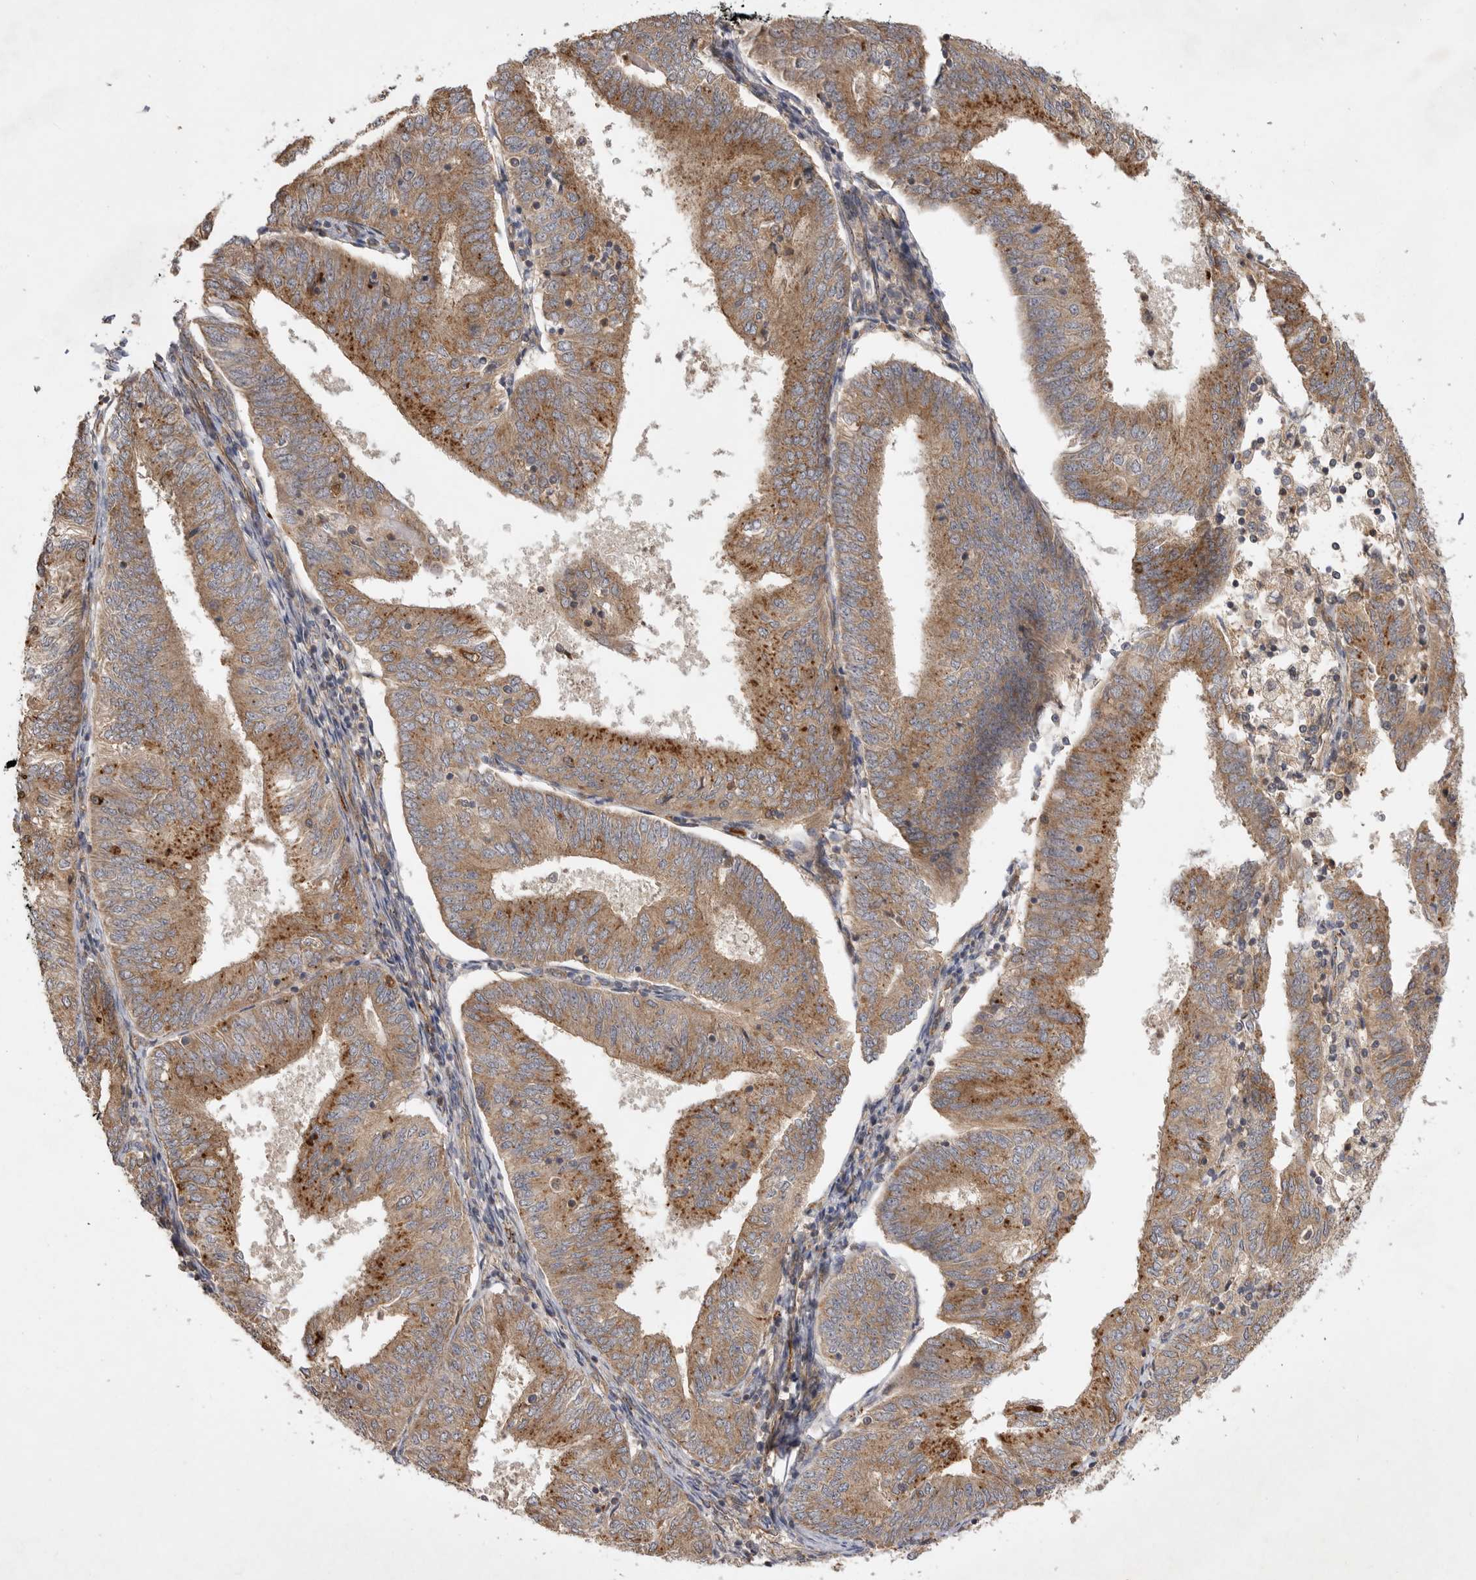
{"staining": {"intensity": "moderate", "quantity": ">75%", "location": "cytoplasmic/membranous"}, "tissue": "endometrial cancer", "cell_type": "Tumor cells", "image_type": "cancer", "snomed": [{"axis": "morphology", "description": "Adenocarcinoma, NOS"}, {"axis": "topography", "description": "Endometrium"}], "caption": "Protein staining of endometrial adenocarcinoma tissue demonstrates moderate cytoplasmic/membranous staining in approximately >75% of tumor cells.", "gene": "ZNF232", "patient": {"sex": "female", "age": 58}}